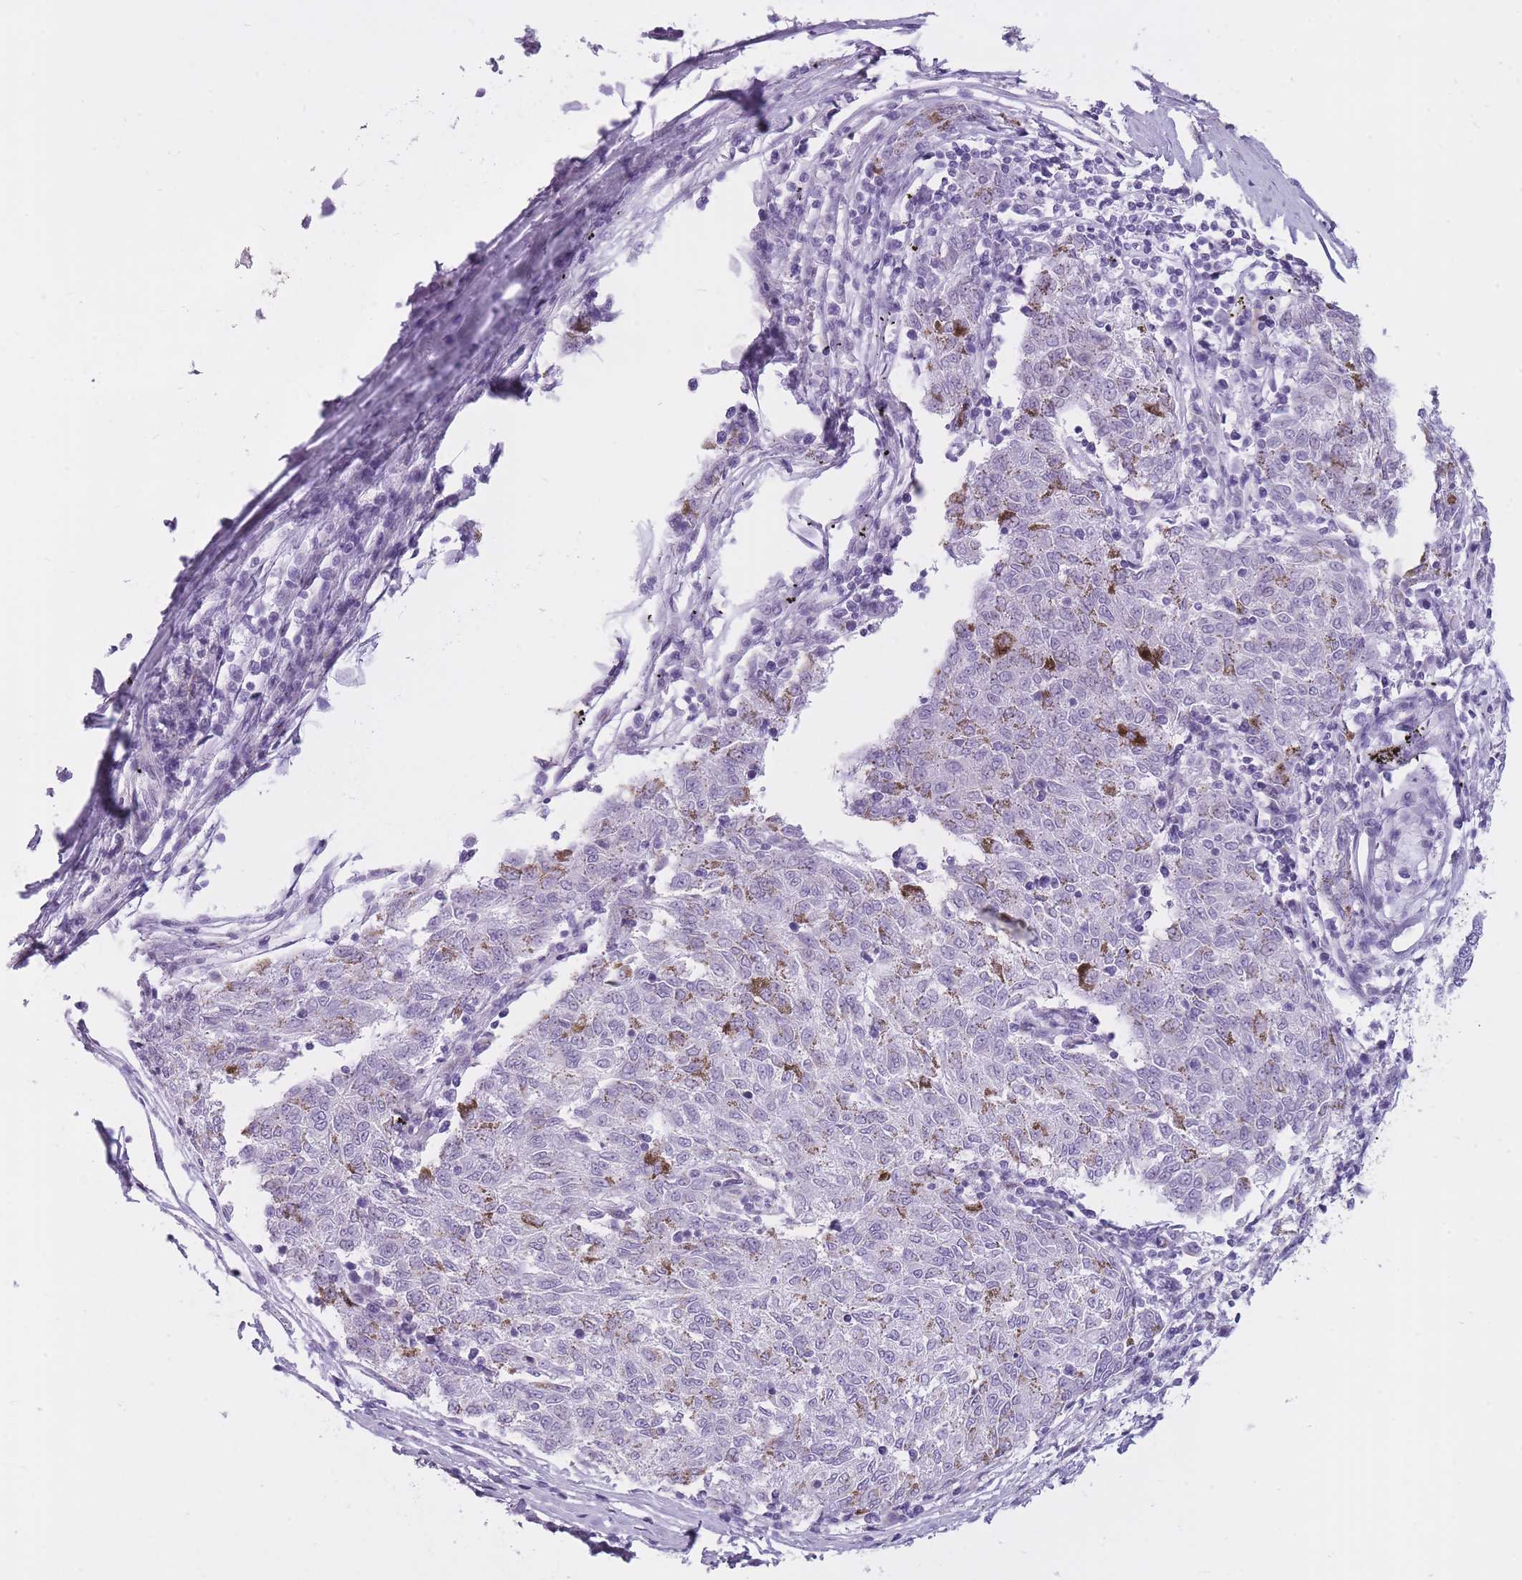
{"staining": {"intensity": "moderate", "quantity": "<25%", "location": "cytoplasmic/membranous"}, "tissue": "melanoma", "cell_type": "Tumor cells", "image_type": "cancer", "snomed": [{"axis": "morphology", "description": "Malignant melanoma, NOS"}, {"axis": "topography", "description": "Skin"}], "caption": "Immunohistochemistry photomicrograph of melanoma stained for a protein (brown), which demonstrates low levels of moderate cytoplasmic/membranous expression in about <25% of tumor cells.", "gene": "GOLGA6D", "patient": {"sex": "female", "age": 72}}